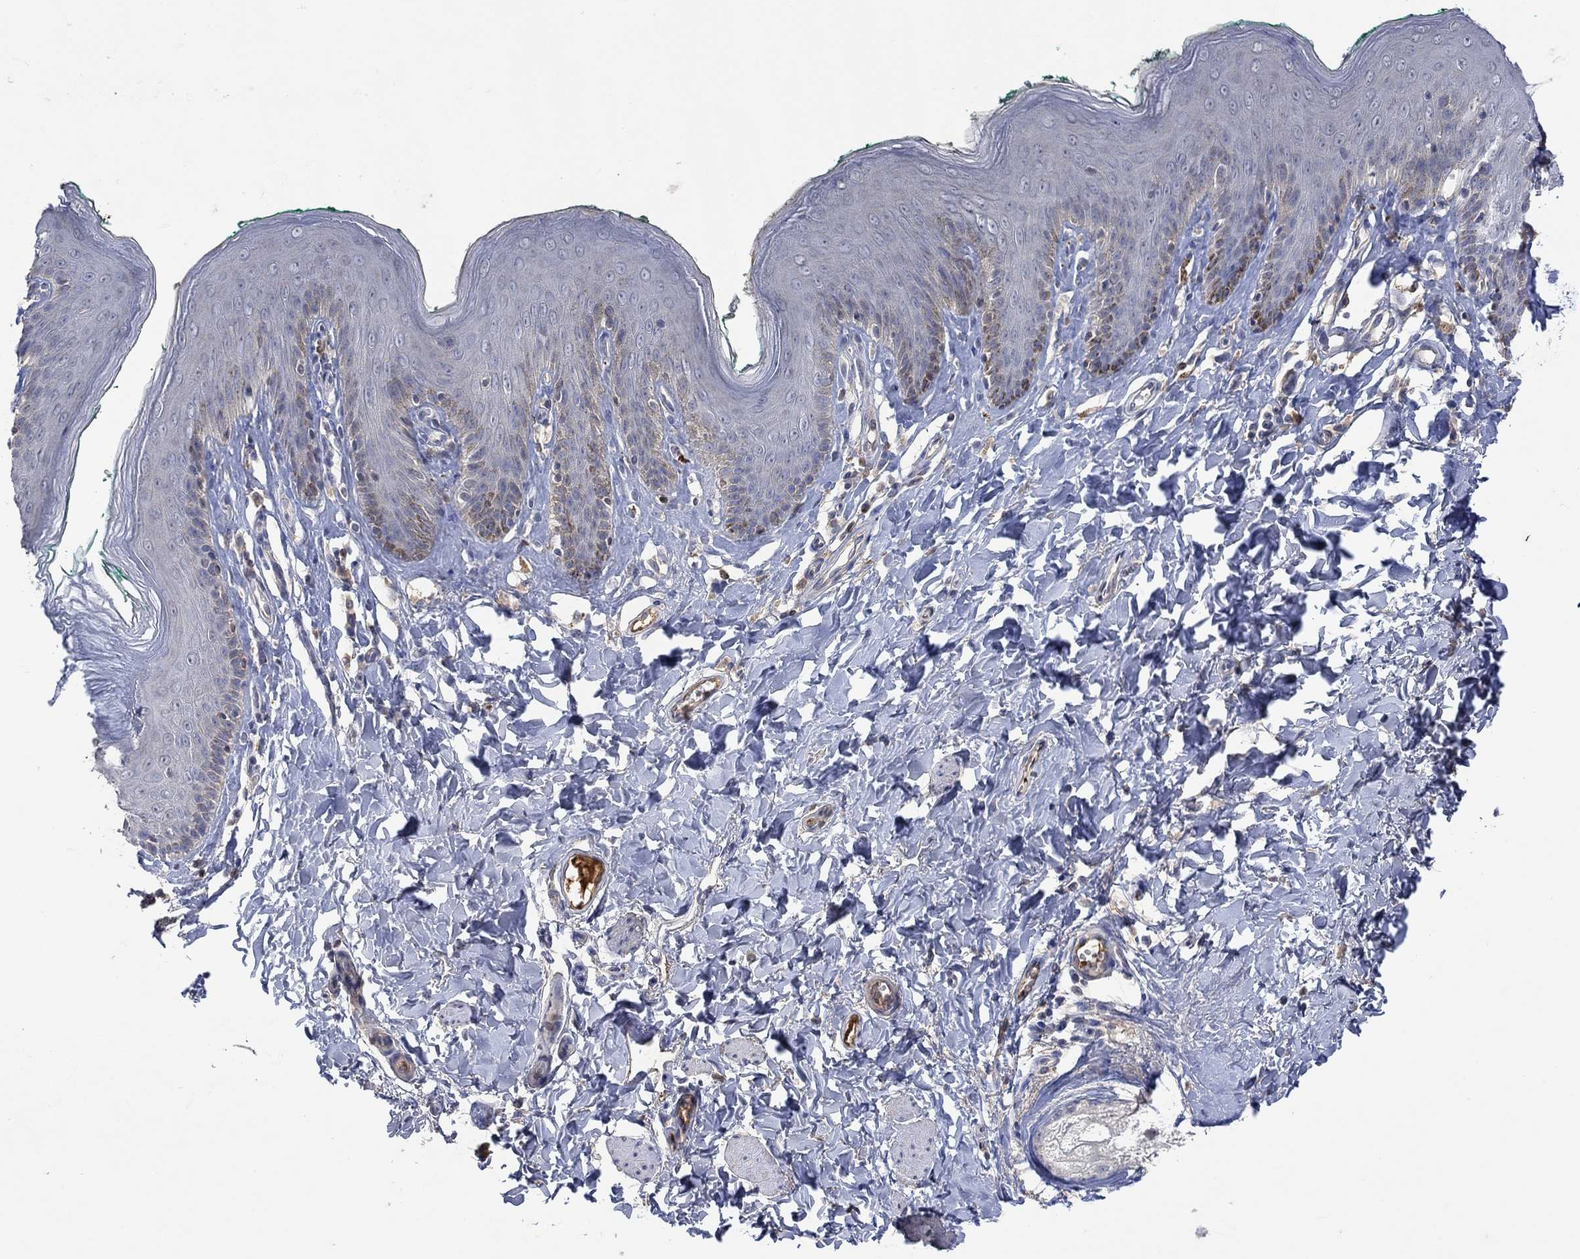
{"staining": {"intensity": "negative", "quantity": "none", "location": "none"}, "tissue": "skin", "cell_type": "Epidermal cells", "image_type": "normal", "snomed": [{"axis": "morphology", "description": "Normal tissue, NOS"}, {"axis": "topography", "description": "Vulva"}], "caption": "DAB (3,3'-diaminobenzidine) immunohistochemical staining of benign skin displays no significant expression in epidermal cells.", "gene": "MSTN", "patient": {"sex": "female", "age": 66}}